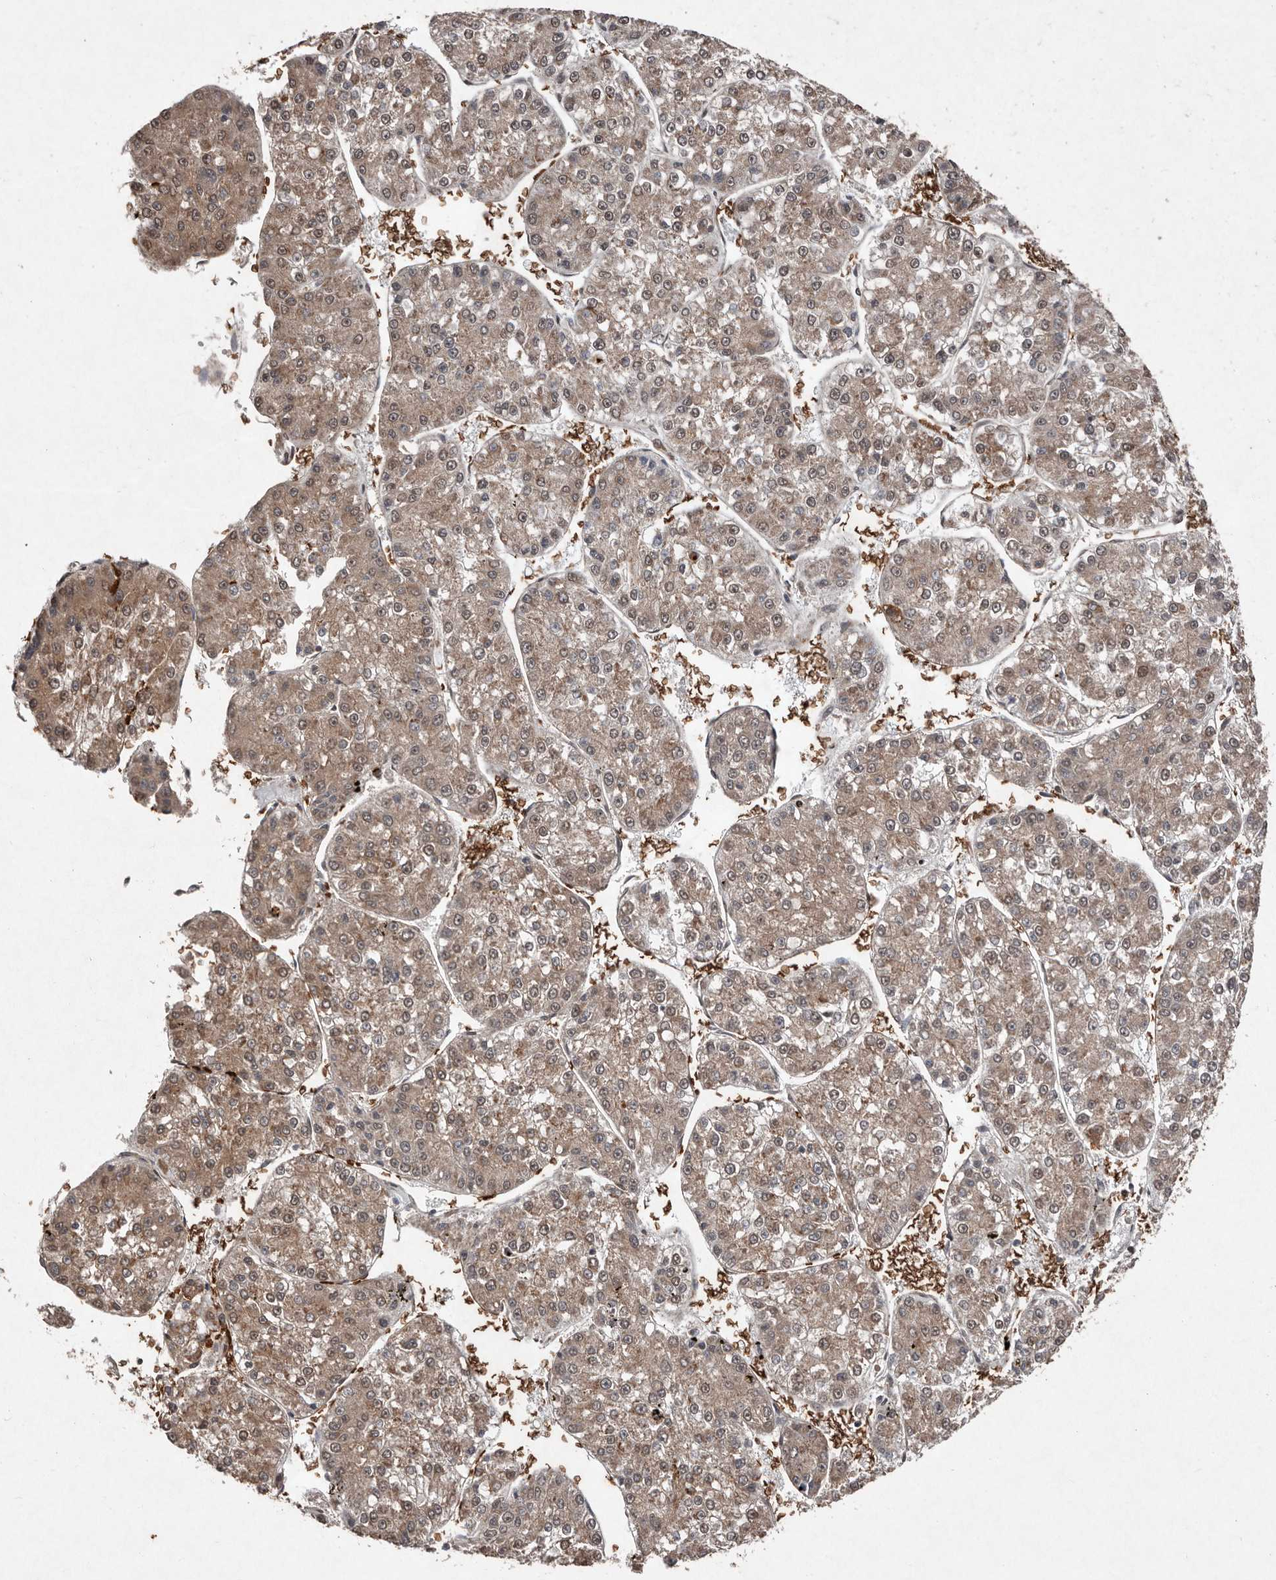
{"staining": {"intensity": "weak", "quantity": ">75%", "location": "cytoplasmic/membranous"}, "tissue": "liver cancer", "cell_type": "Tumor cells", "image_type": "cancer", "snomed": [{"axis": "morphology", "description": "Carcinoma, Hepatocellular, NOS"}, {"axis": "topography", "description": "Liver"}], "caption": "Immunohistochemistry (IHC) staining of liver cancer, which demonstrates low levels of weak cytoplasmic/membranous staining in about >75% of tumor cells indicating weak cytoplasmic/membranous protein expression. The staining was performed using DAB (brown) for protein detection and nuclei were counterstained in hematoxylin (blue).", "gene": "DIP2C", "patient": {"sex": "female", "age": 73}}